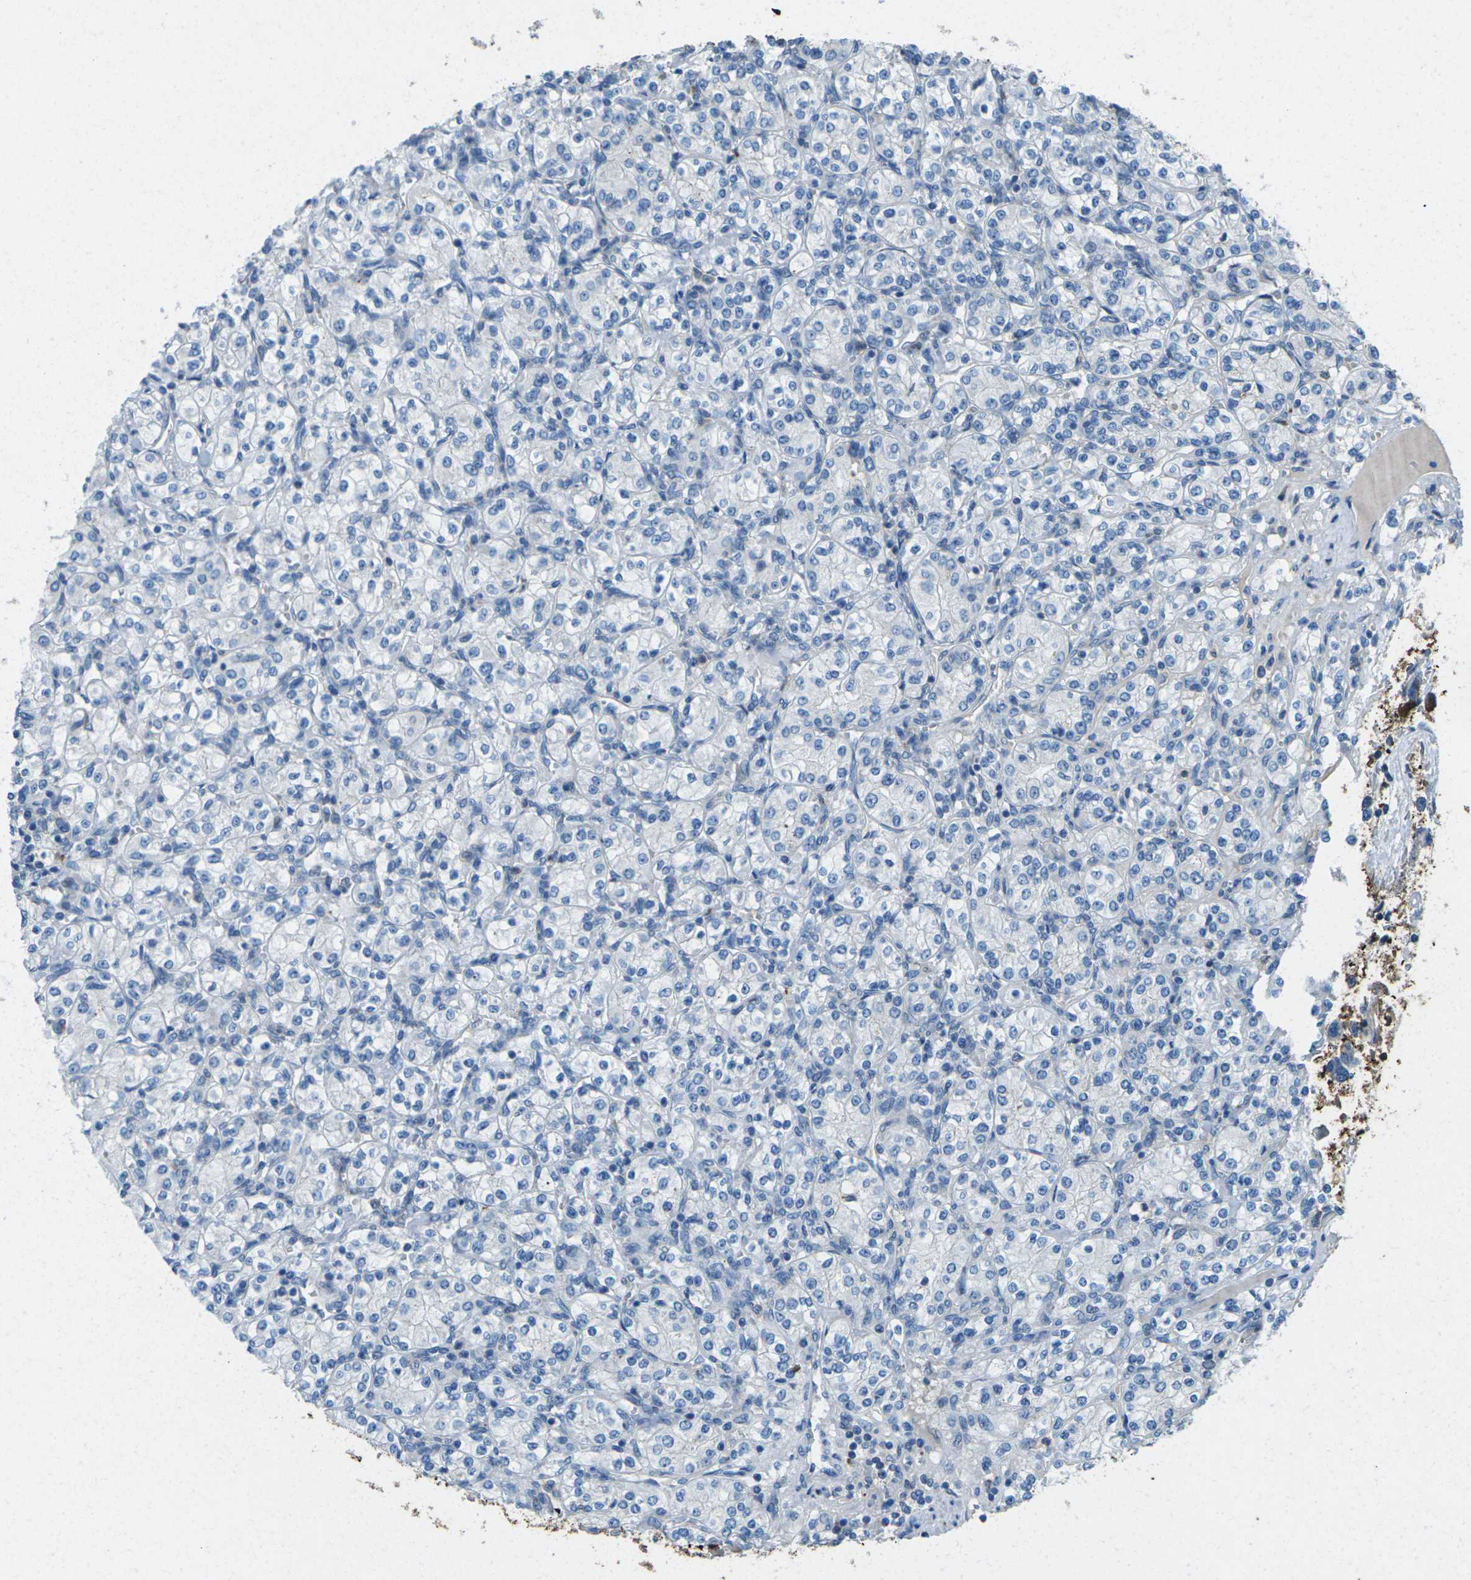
{"staining": {"intensity": "negative", "quantity": "none", "location": "none"}, "tissue": "renal cancer", "cell_type": "Tumor cells", "image_type": "cancer", "snomed": [{"axis": "morphology", "description": "Adenocarcinoma, NOS"}, {"axis": "topography", "description": "Kidney"}], "caption": "This is an immunohistochemistry histopathology image of renal cancer (adenocarcinoma). There is no staining in tumor cells.", "gene": "SIGLEC14", "patient": {"sex": "male", "age": 77}}